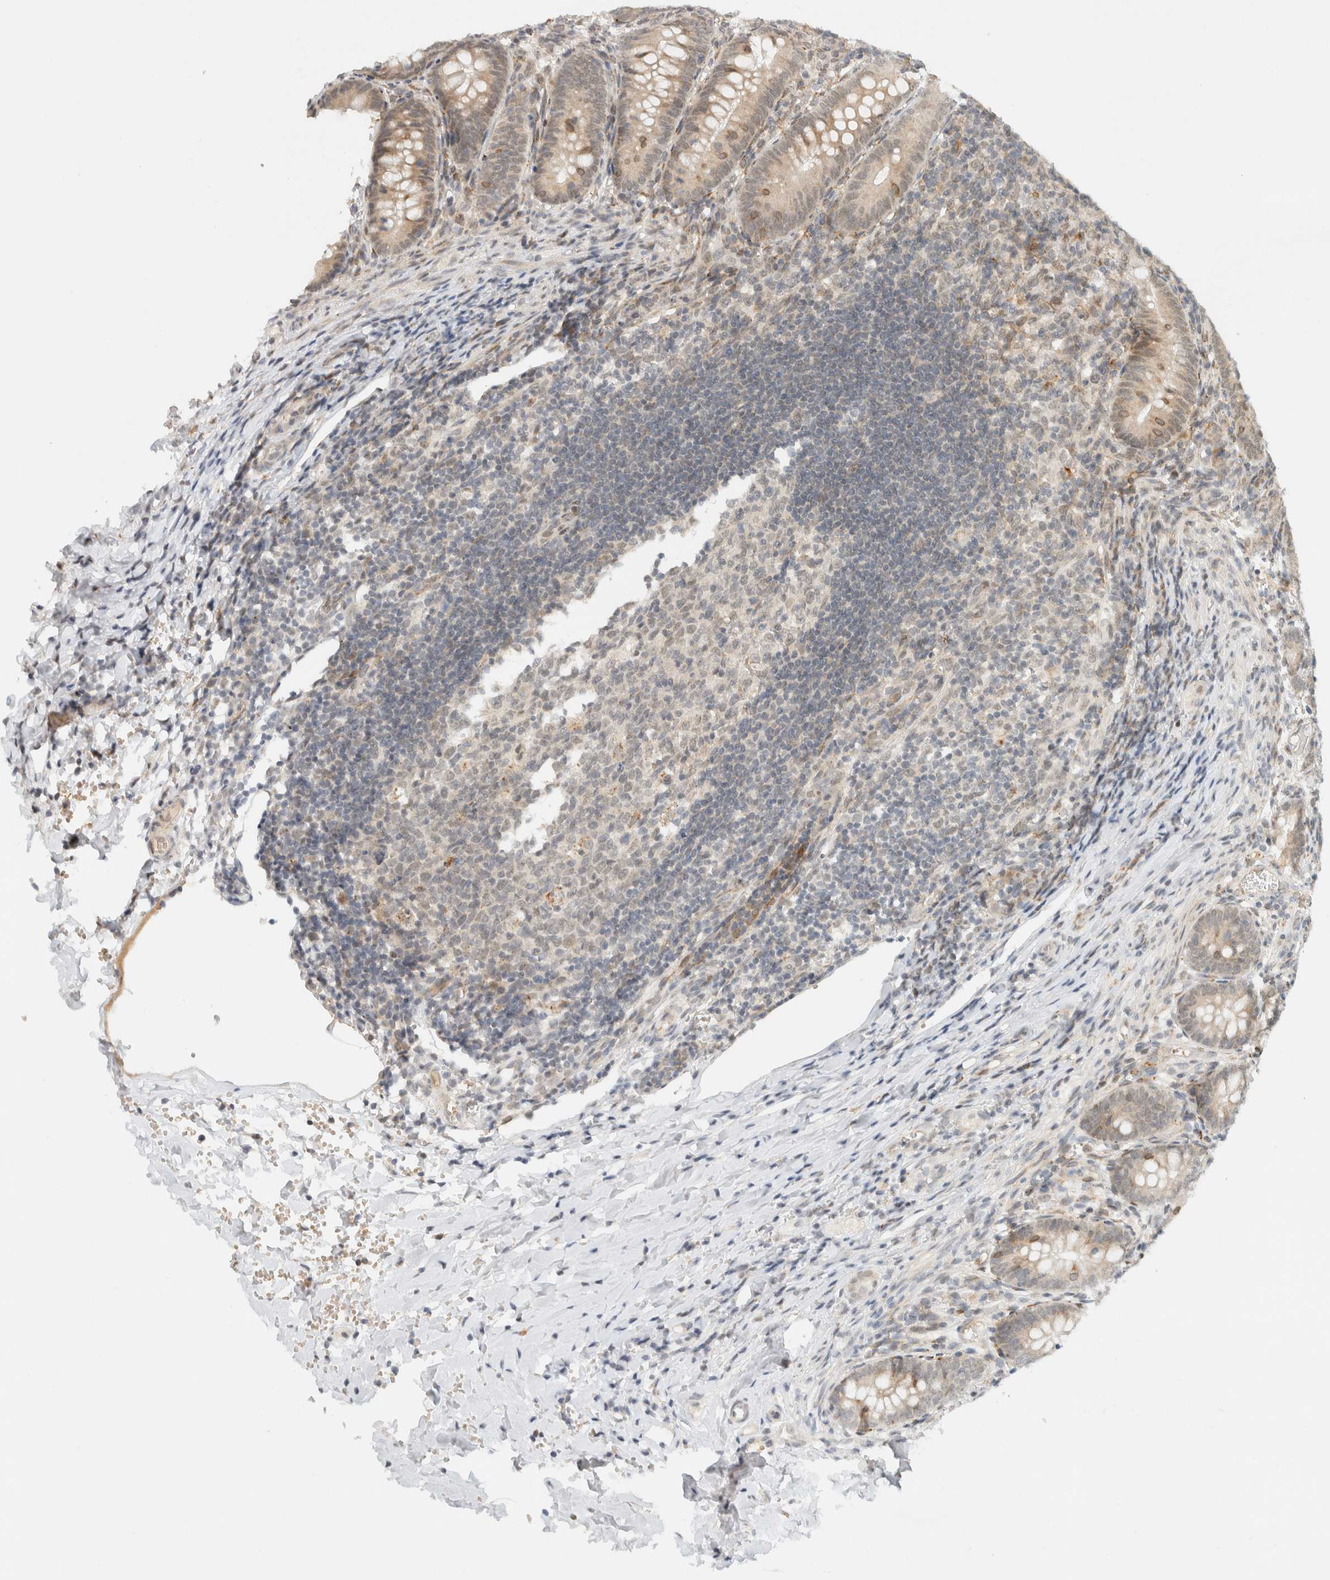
{"staining": {"intensity": "moderate", "quantity": "<25%", "location": "cytoplasmic/membranous"}, "tissue": "appendix", "cell_type": "Glandular cells", "image_type": "normal", "snomed": [{"axis": "morphology", "description": "Normal tissue, NOS"}, {"axis": "topography", "description": "Appendix"}], "caption": "A brown stain highlights moderate cytoplasmic/membranous staining of a protein in glandular cells of benign appendix. The protein is shown in brown color, while the nuclei are stained blue.", "gene": "ITPRID1", "patient": {"sex": "male", "age": 1}}